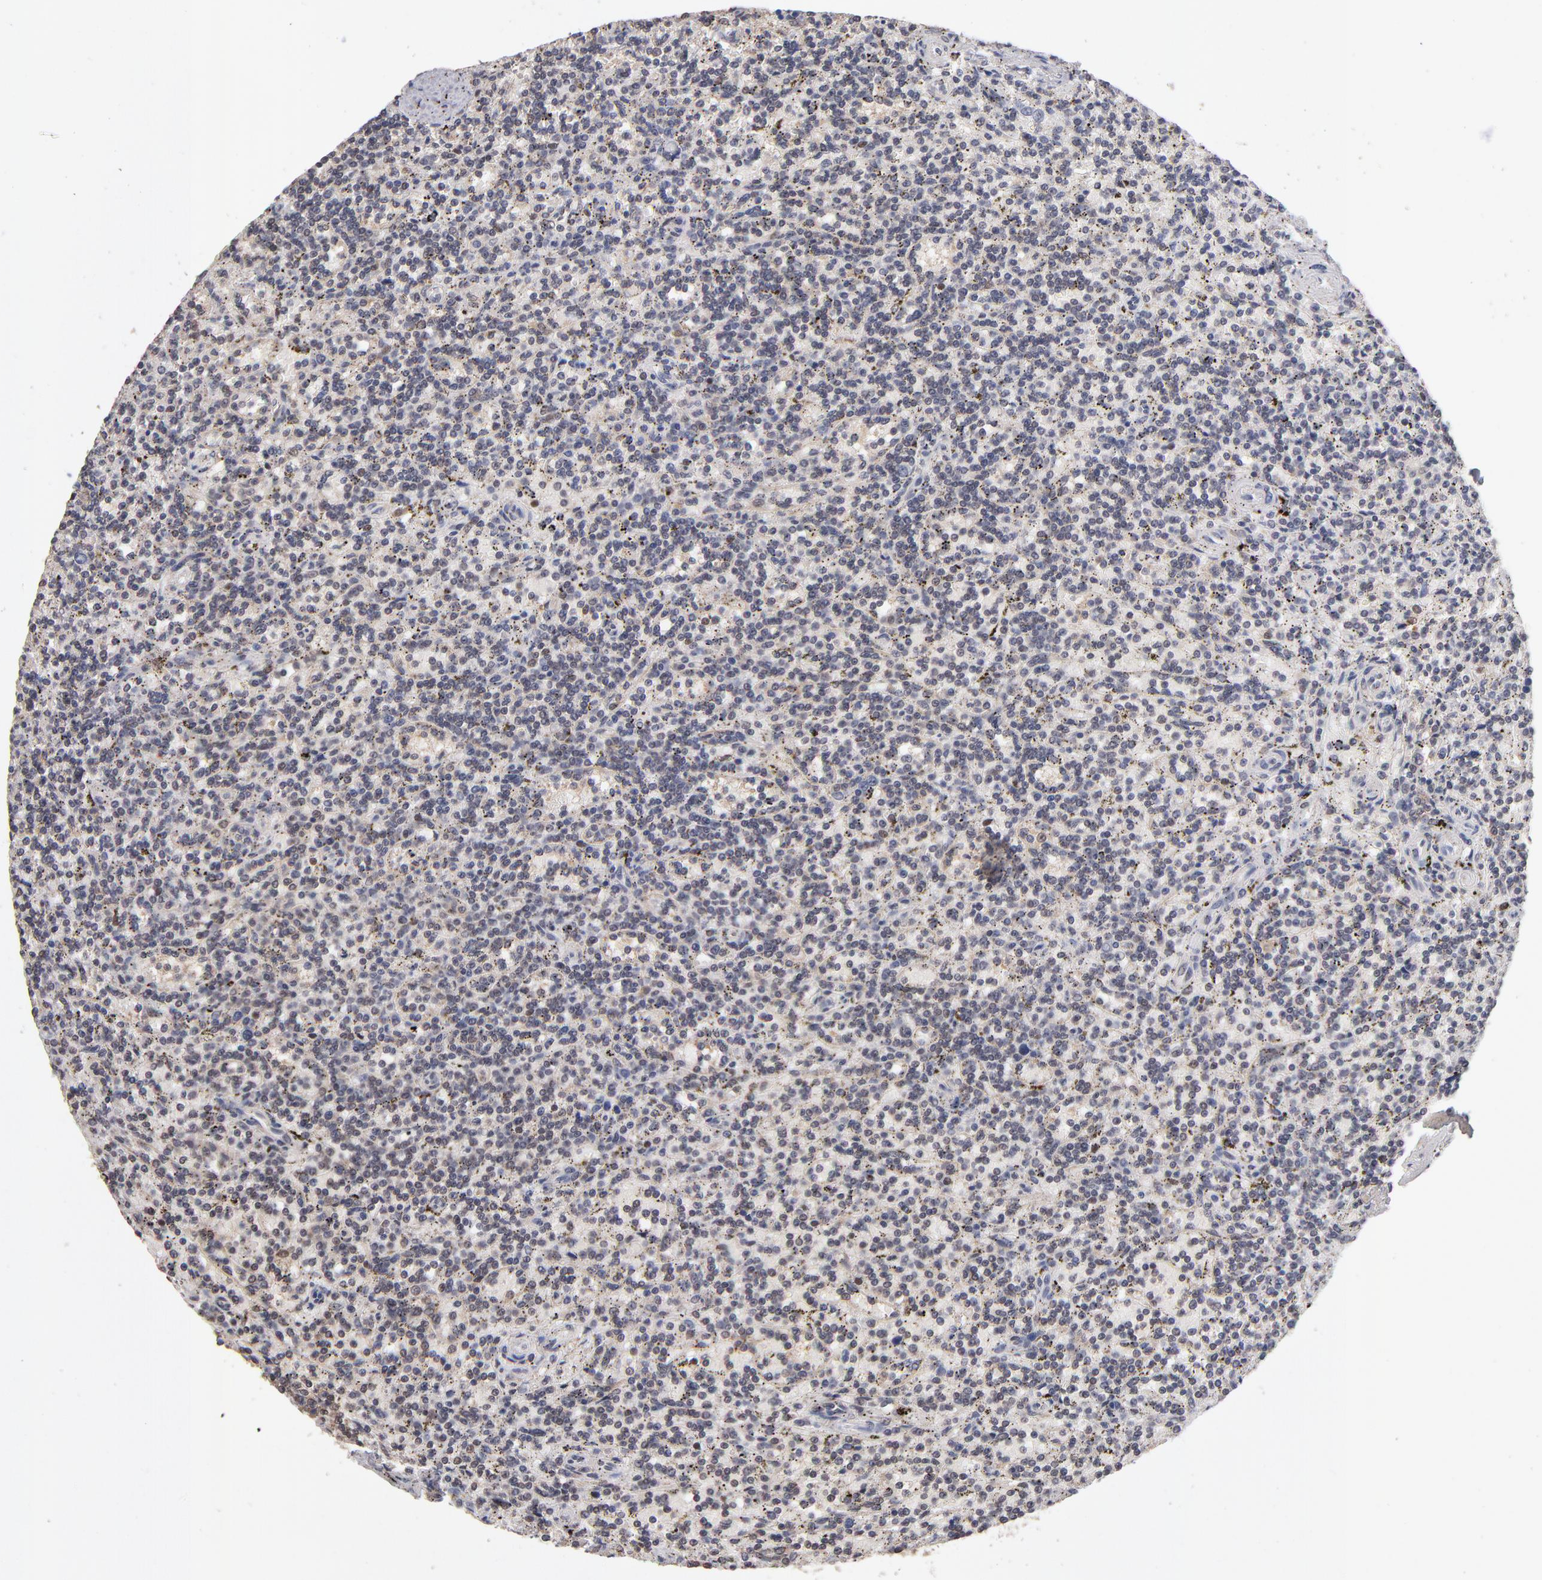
{"staining": {"intensity": "weak", "quantity": "<25%", "location": "cytoplasmic/membranous"}, "tissue": "lymphoma", "cell_type": "Tumor cells", "image_type": "cancer", "snomed": [{"axis": "morphology", "description": "Malignant lymphoma, non-Hodgkin's type, Low grade"}, {"axis": "topography", "description": "Spleen"}], "caption": "Human malignant lymphoma, non-Hodgkin's type (low-grade) stained for a protein using immunohistochemistry (IHC) demonstrates no positivity in tumor cells.", "gene": "PSMD10", "patient": {"sex": "male", "age": 73}}